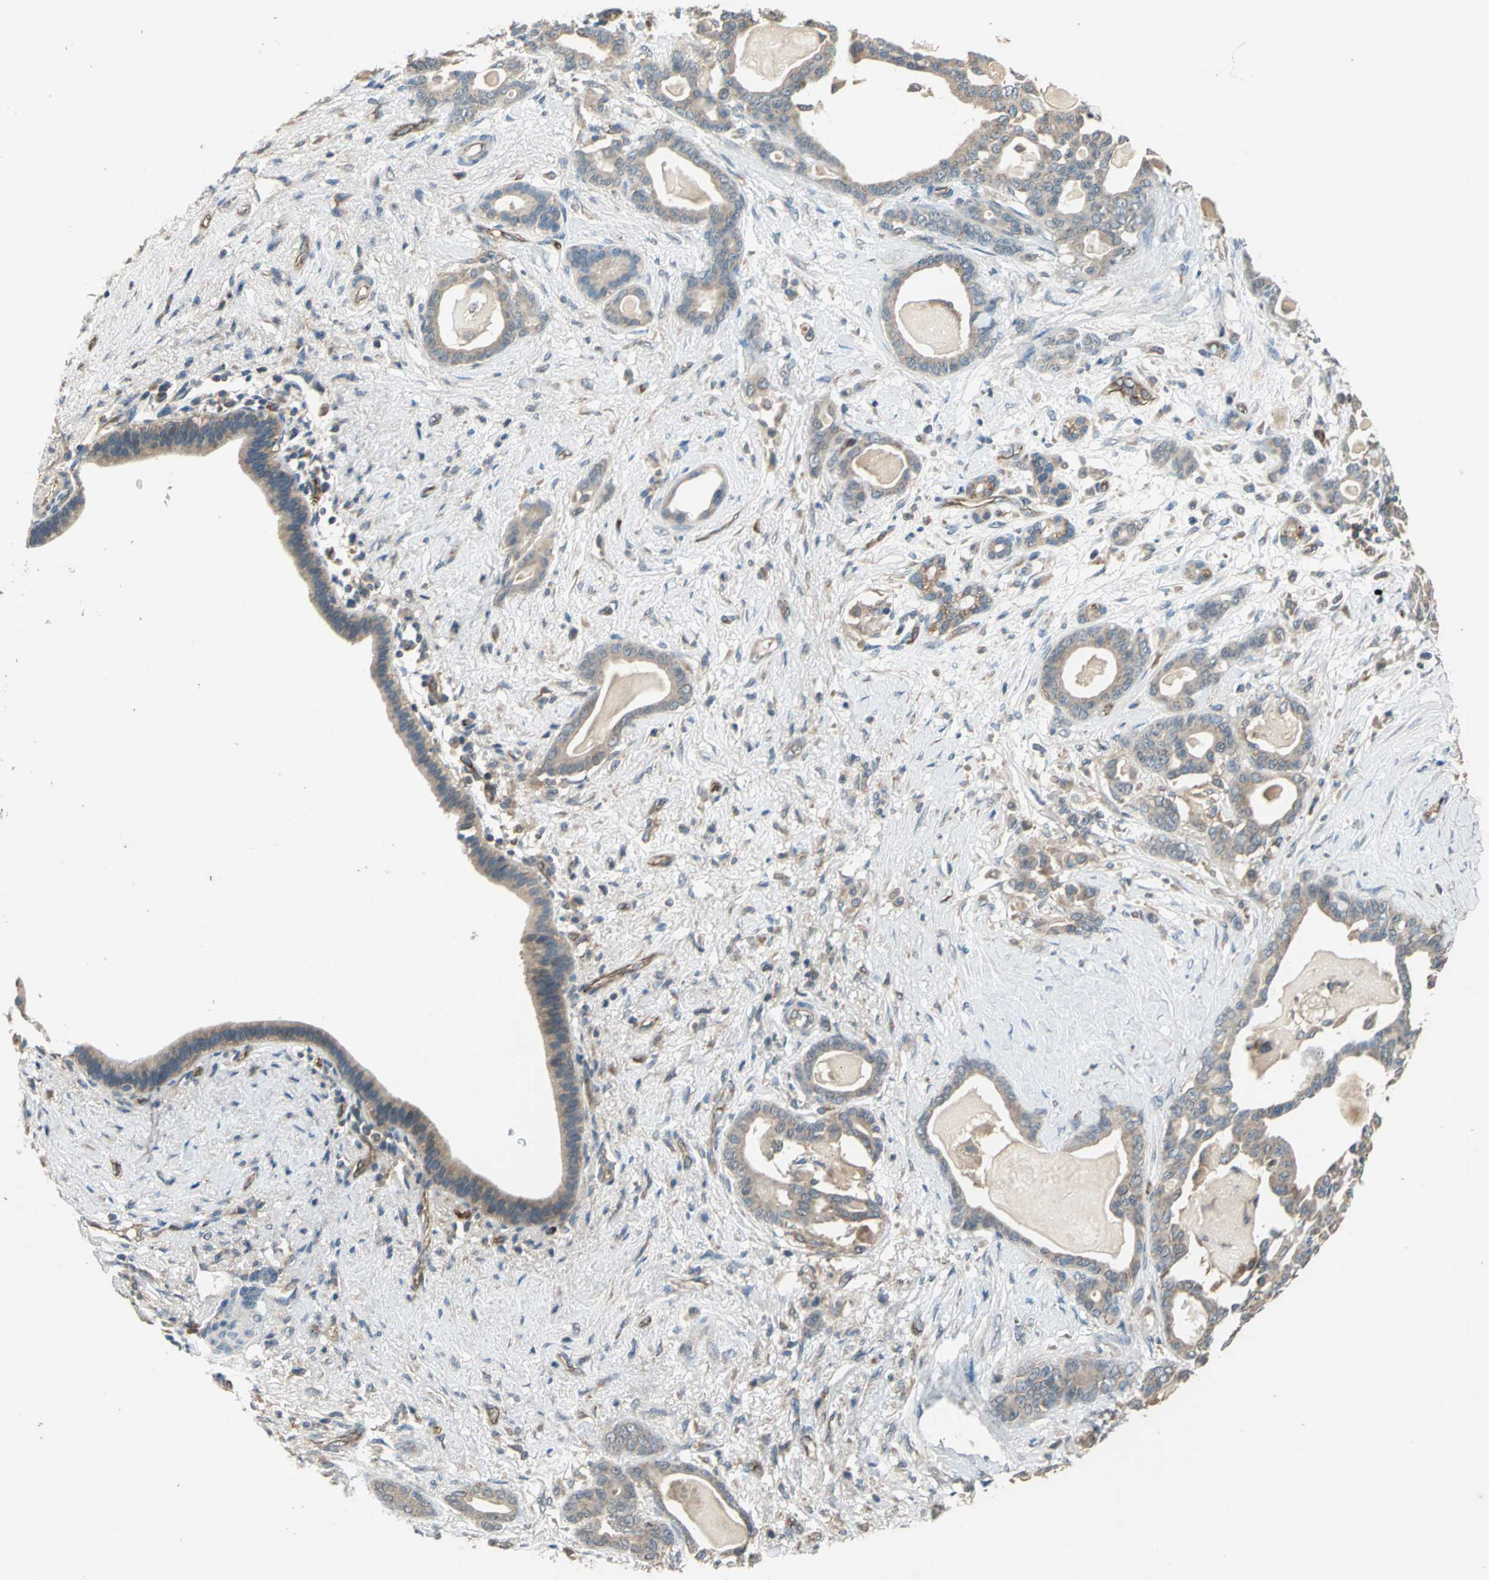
{"staining": {"intensity": "moderate", "quantity": "25%-75%", "location": "cytoplasmic/membranous"}, "tissue": "pancreatic cancer", "cell_type": "Tumor cells", "image_type": "cancer", "snomed": [{"axis": "morphology", "description": "Adenocarcinoma, NOS"}, {"axis": "topography", "description": "Pancreas"}], "caption": "DAB (3,3'-diaminobenzidine) immunohistochemical staining of adenocarcinoma (pancreatic) shows moderate cytoplasmic/membranous protein positivity in approximately 25%-75% of tumor cells.", "gene": "EMCN", "patient": {"sex": "male", "age": 63}}